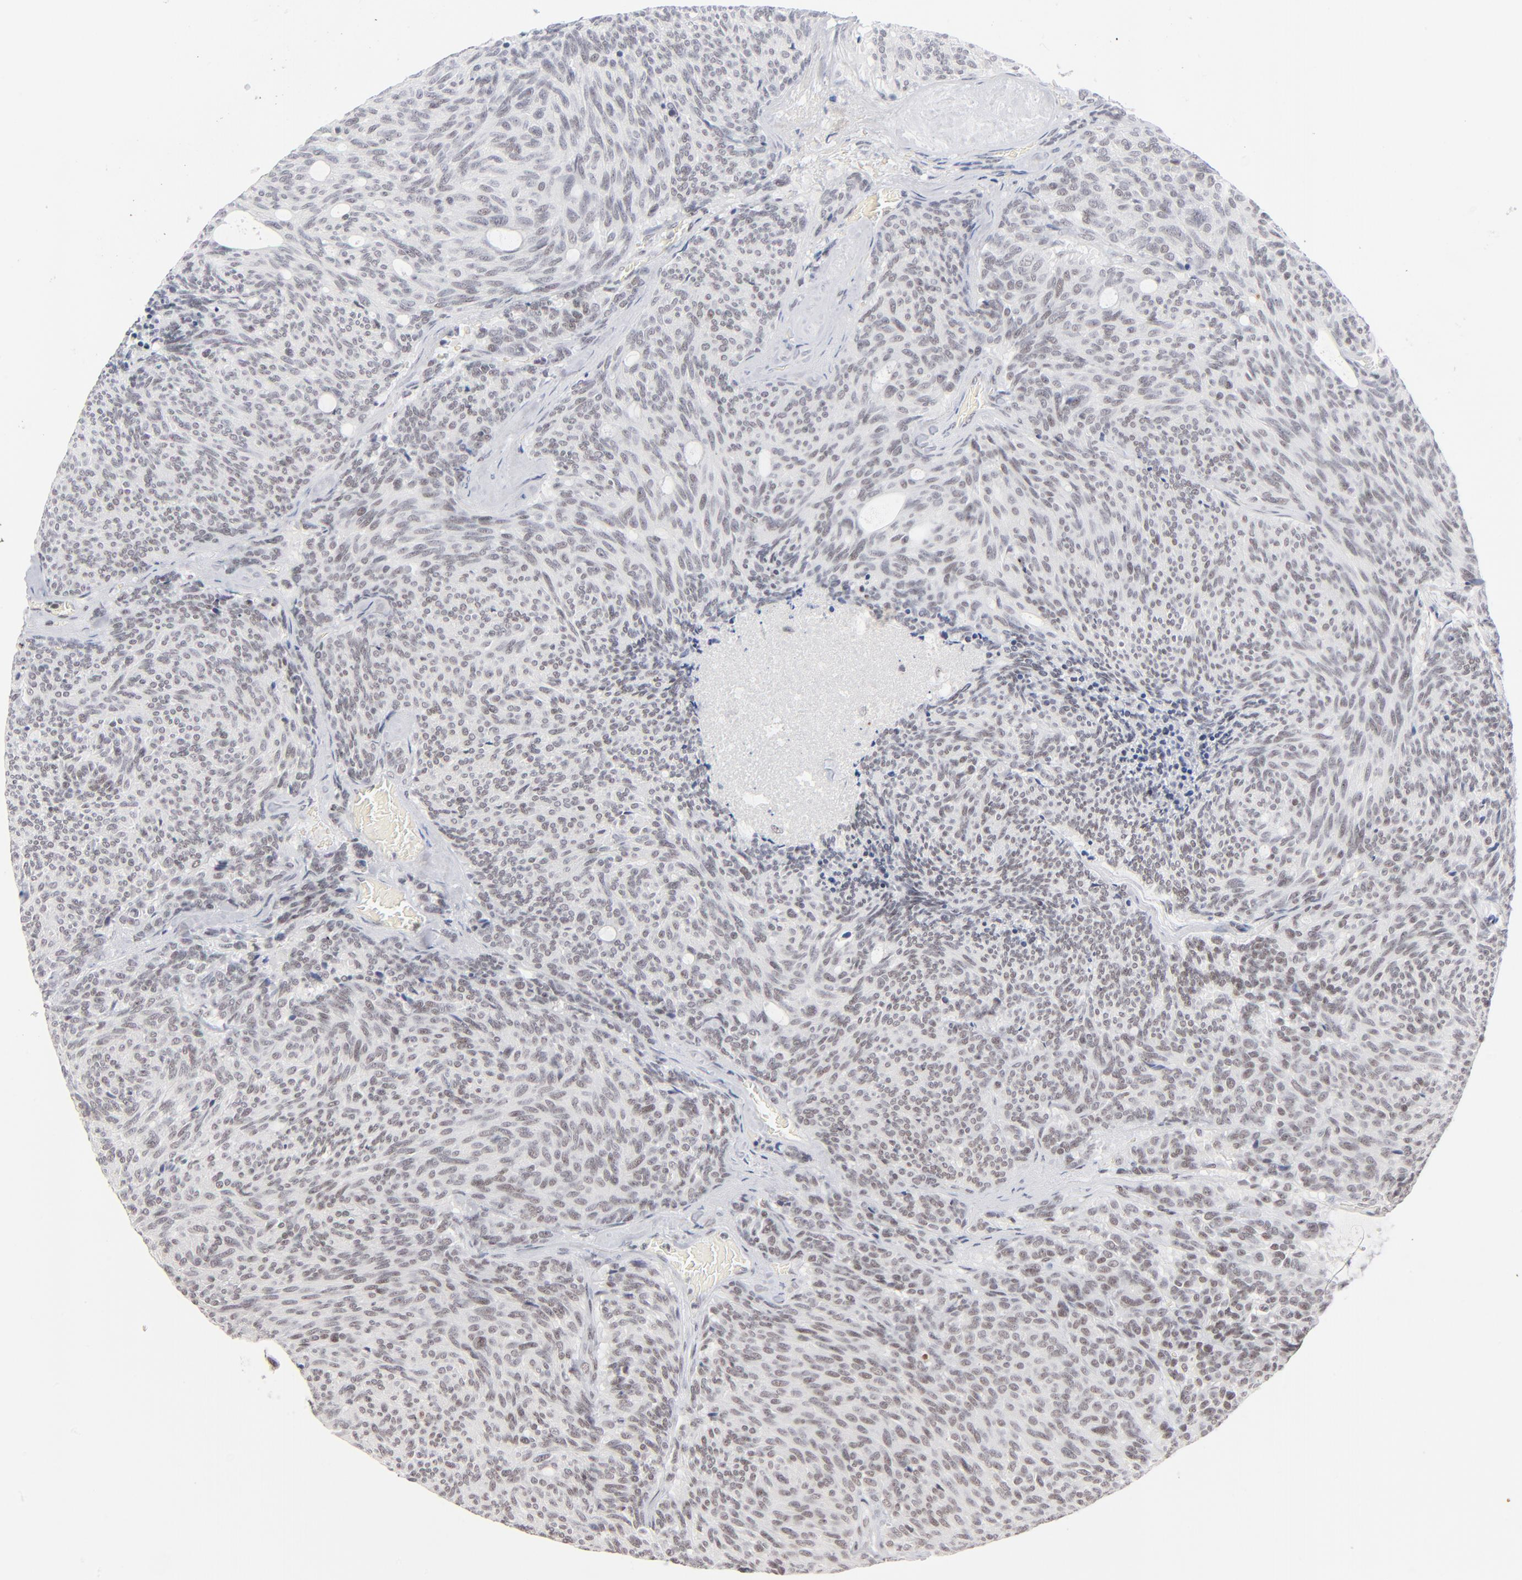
{"staining": {"intensity": "weak", "quantity": "25%-75%", "location": "nuclear"}, "tissue": "carcinoid", "cell_type": "Tumor cells", "image_type": "cancer", "snomed": [{"axis": "morphology", "description": "Carcinoid, malignant, NOS"}, {"axis": "topography", "description": "Pancreas"}], "caption": "There is low levels of weak nuclear expression in tumor cells of carcinoid (malignant), as demonstrated by immunohistochemical staining (brown color).", "gene": "ZNF143", "patient": {"sex": "female", "age": 54}}